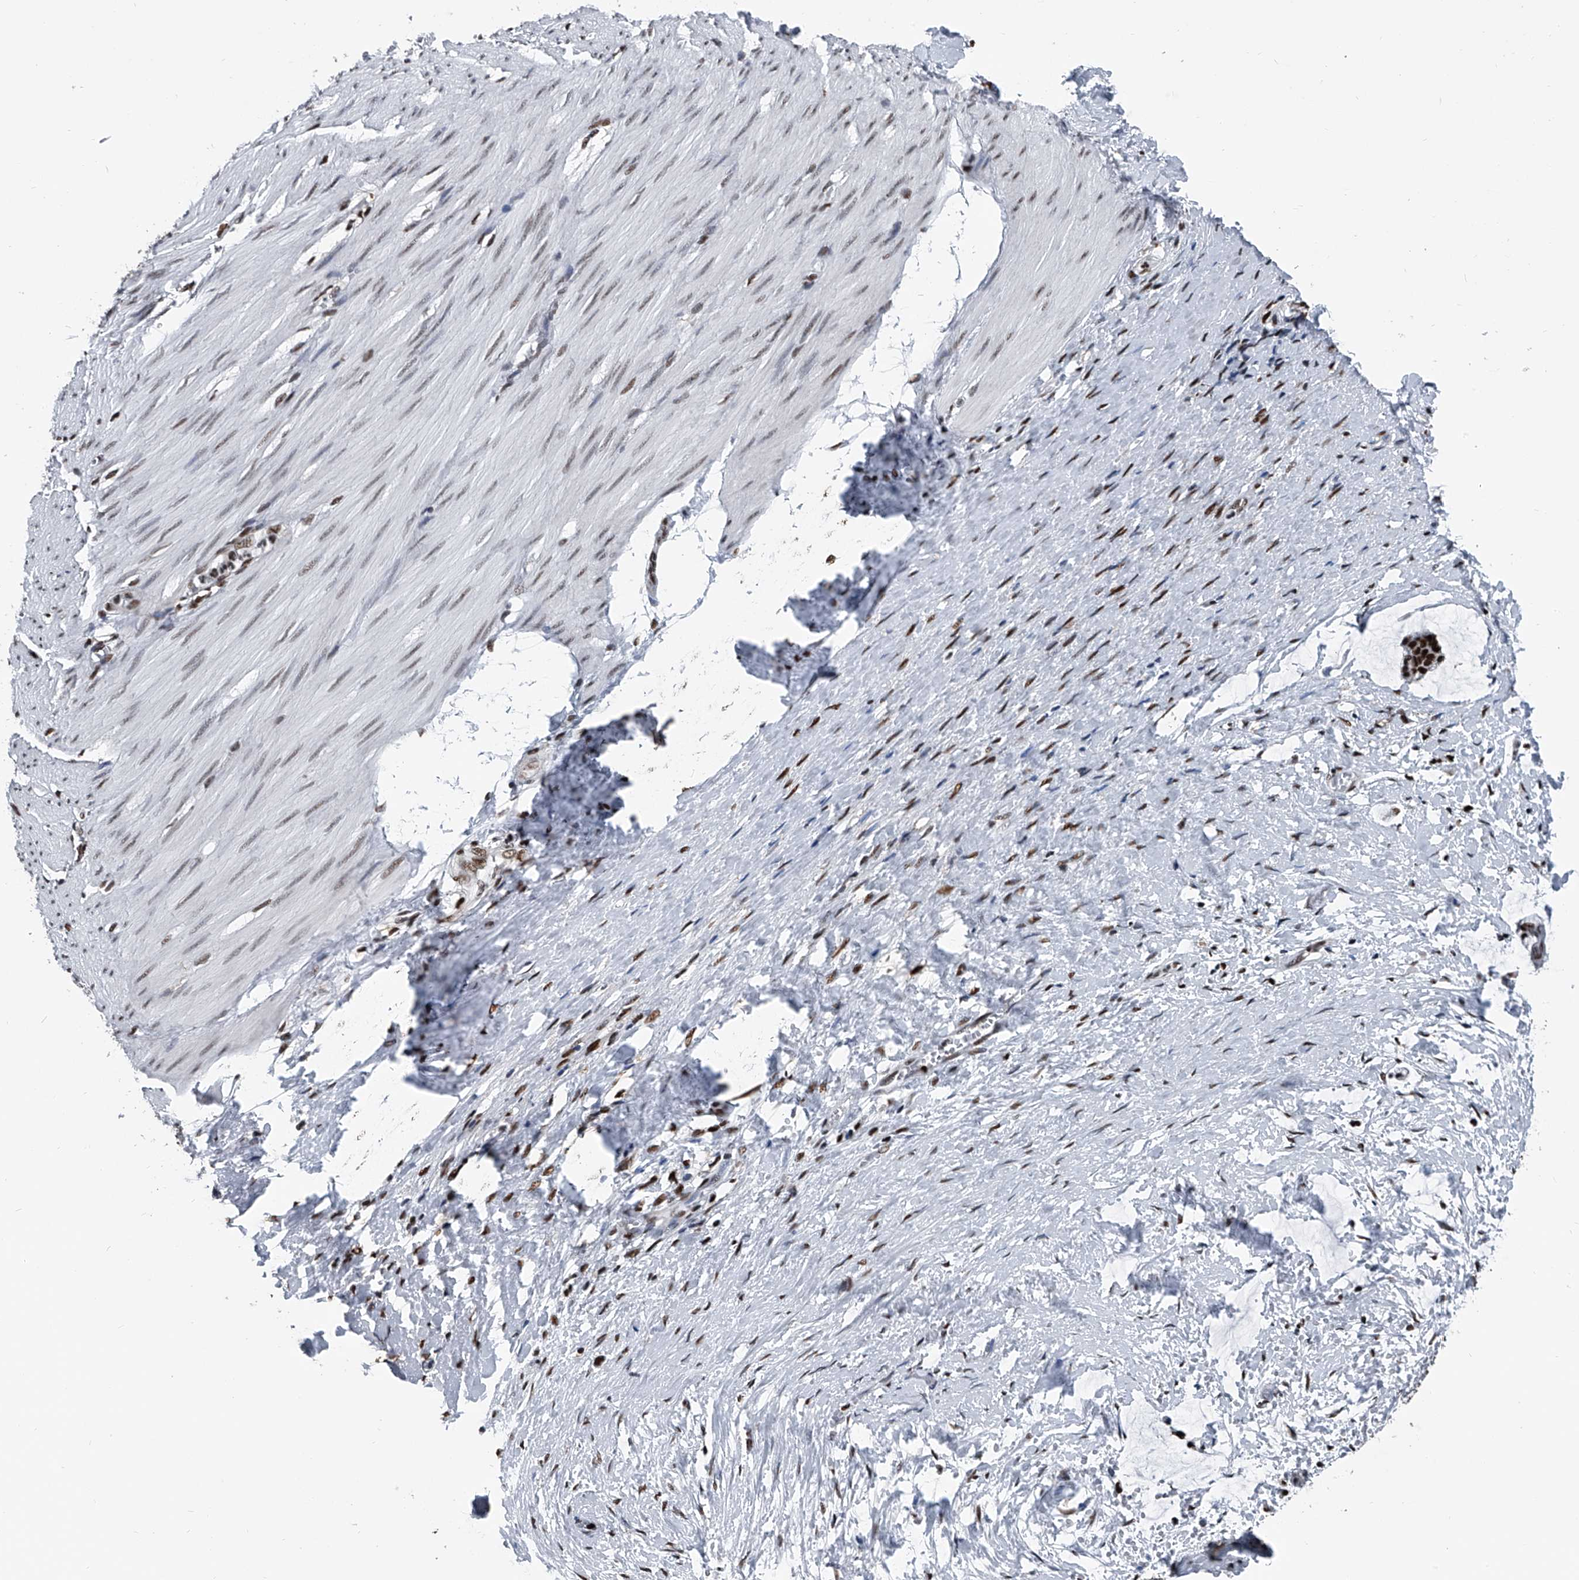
{"staining": {"intensity": "strong", "quantity": ">75%", "location": "nuclear"}, "tissue": "smooth muscle", "cell_type": "Smooth muscle cells", "image_type": "normal", "snomed": [{"axis": "morphology", "description": "Normal tissue, NOS"}, {"axis": "morphology", "description": "Adenocarcinoma, NOS"}, {"axis": "topography", "description": "Colon"}, {"axis": "topography", "description": "Peripheral nerve tissue"}], "caption": "Immunohistochemistry of unremarkable human smooth muscle displays high levels of strong nuclear staining in about >75% of smooth muscle cells. (DAB (3,3'-diaminobenzidine) IHC, brown staining for protein, blue staining for nuclei).", "gene": "FKBP5", "patient": {"sex": "male", "age": 14}}